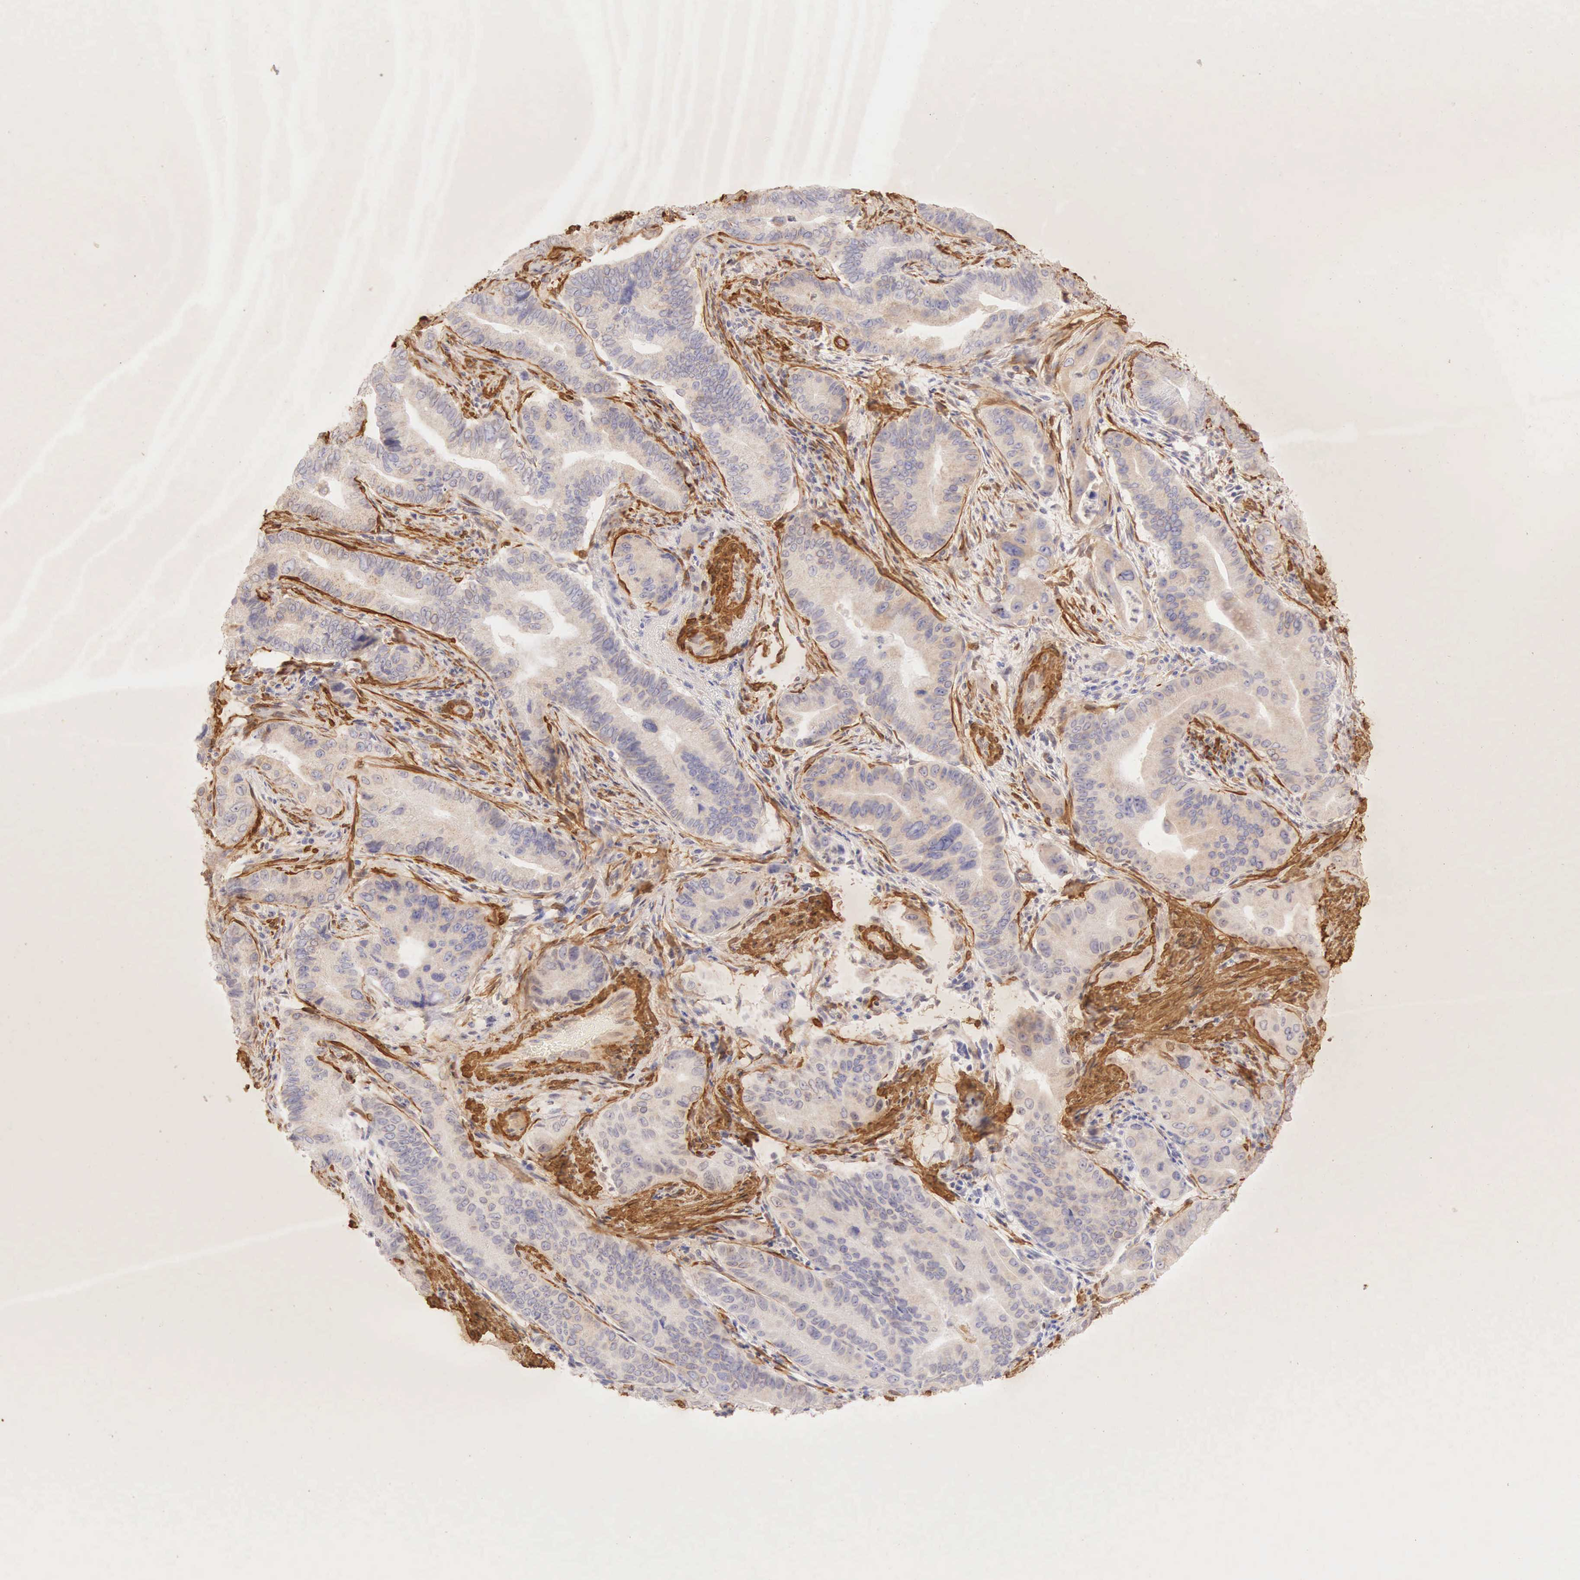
{"staining": {"intensity": "negative", "quantity": "none", "location": "none"}, "tissue": "pancreatic cancer", "cell_type": "Tumor cells", "image_type": "cancer", "snomed": [{"axis": "morphology", "description": "Adenocarcinoma, NOS"}, {"axis": "topography", "description": "Pancreas"}, {"axis": "topography", "description": "Stomach, upper"}], "caption": "This is an immunohistochemistry (IHC) micrograph of pancreatic adenocarcinoma. There is no staining in tumor cells.", "gene": "CNN1", "patient": {"sex": "male", "age": 77}}